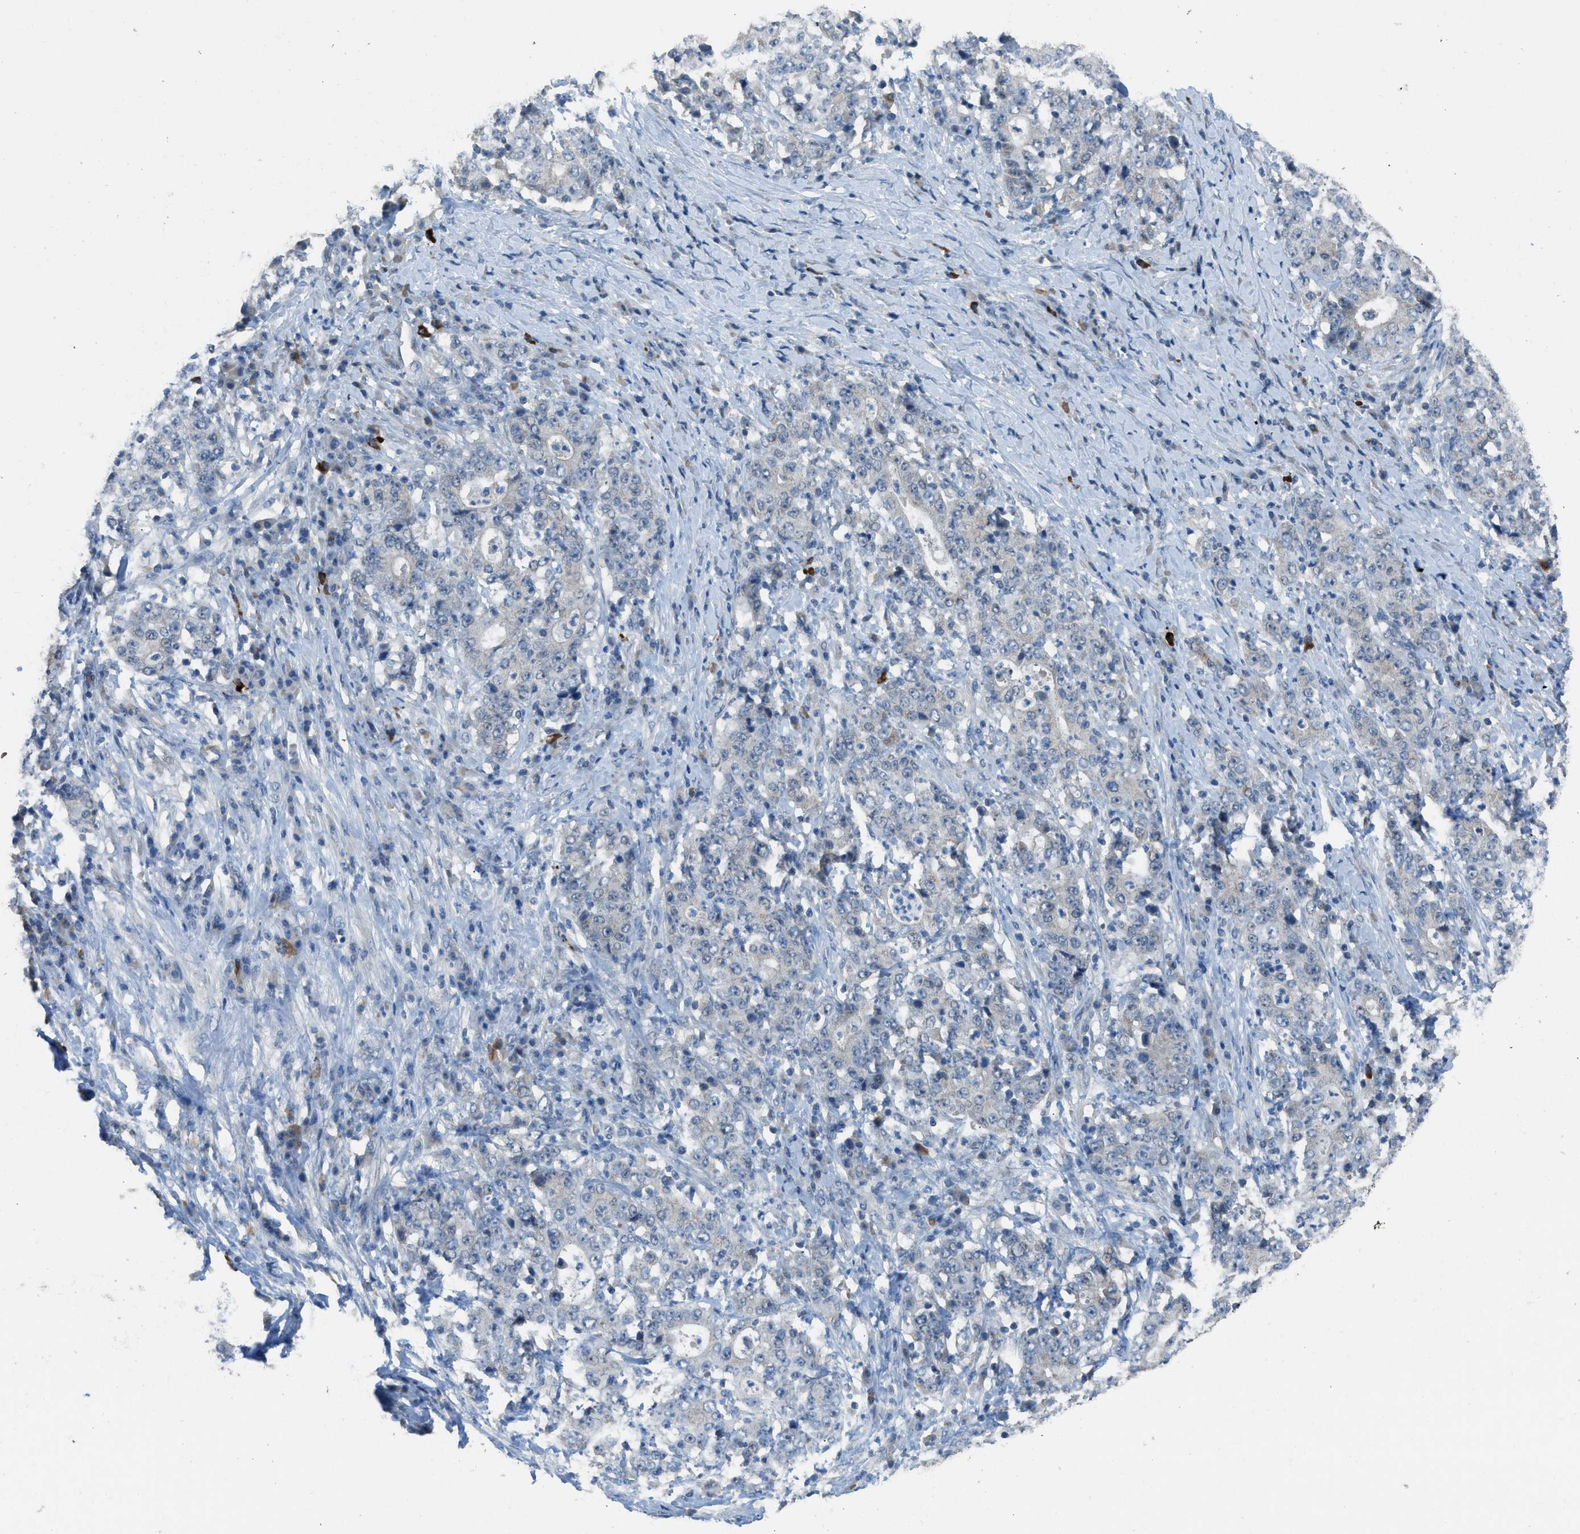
{"staining": {"intensity": "negative", "quantity": "none", "location": "none"}, "tissue": "stomach cancer", "cell_type": "Tumor cells", "image_type": "cancer", "snomed": [{"axis": "morphology", "description": "Normal tissue, NOS"}, {"axis": "morphology", "description": "Adenocarcinoma, NOS"}, {"axis": "topography", "description": "Stomach, upper"}, {"axis": "topography", "description": "Stomach"}], "caption": "A histopathology image of adenocarcinoma (stomach) stained for a protein displays no brown staining in tumor cells.", "gene": "TIMD4", "patient": {"sex": "male", "age": 59}}